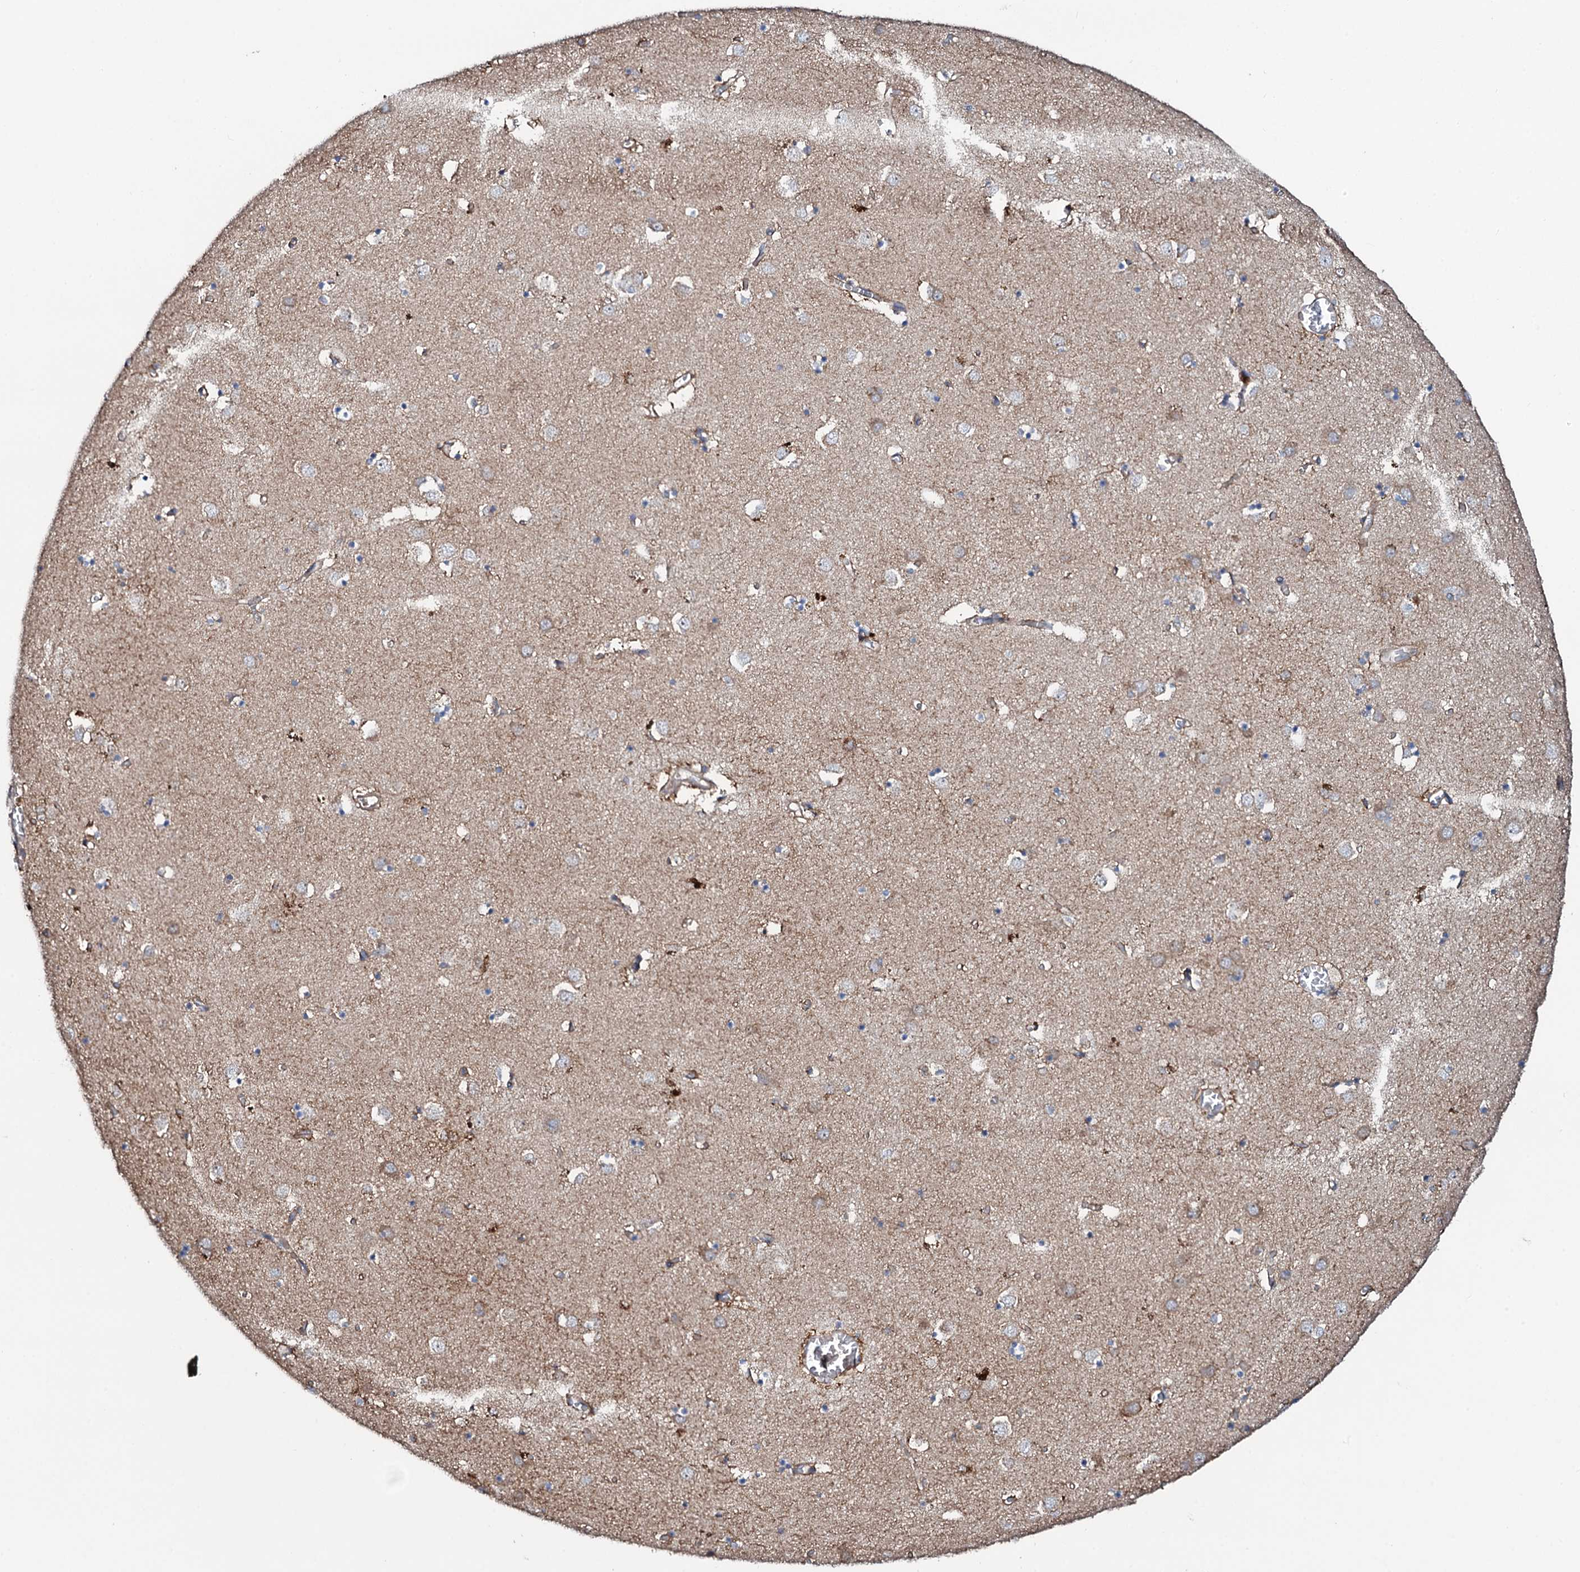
{"staining": {"intensity": "weak", "quantity": "<25%", "location": "cytoplasmic/membranous"}, "tissue": "caudate", "cell_type": "Glial cells", "image_type": "normal", "snomed": [{"axis": "morphology", "description": "Normal tissue, NOS"}, {"axis": "topography", "description": "Lateral ventricle wall"}], "caption": "Protein analysis of benign caudate displays no significant positivity in glial cells.", "gene": "COG6", "patient": {"sex": "male", "age": 70}}